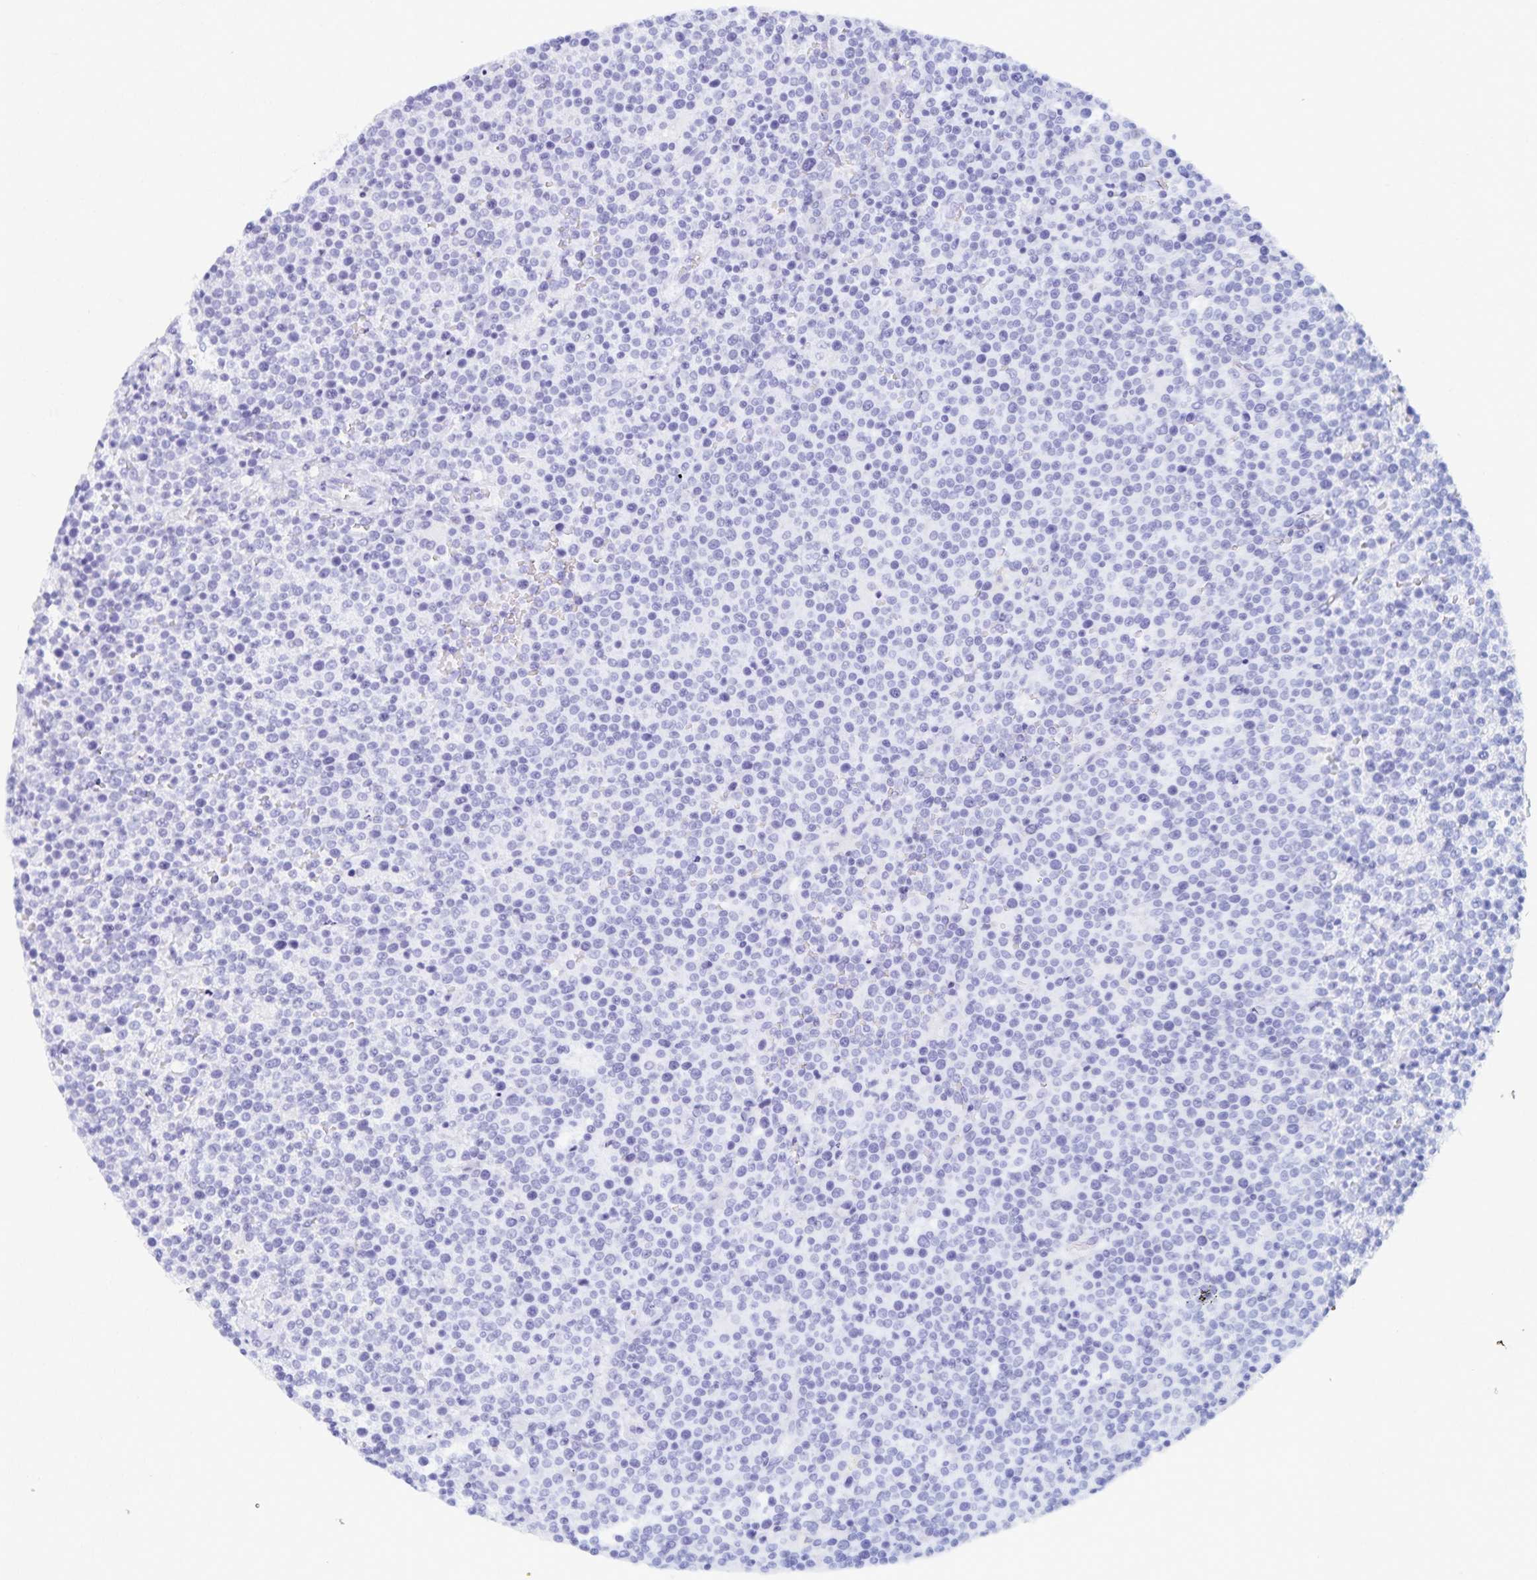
{"staining": {"intensity": "negative", "quantity": "none", "location": "none"}, "tissue": "lymphoma", "cell_type": "Tumor cells", "image_type": "cancer", "snomed": [{"axis": "morphology", "description": "Malignant lymphoma, non-Hodgkin's type, High grade"}, {"axis": "topography", "description": "Lymph node"}], "caption": "IHC image of neoplastic tissue: human lymphoma stained with DAB (3,3'-diaminobenzidine) displays no significant protein positivity in tumor cells. Nuclei are stained in blue.", "gene": "C2orf50", "patient": {"sex": "male", "age": 61}}